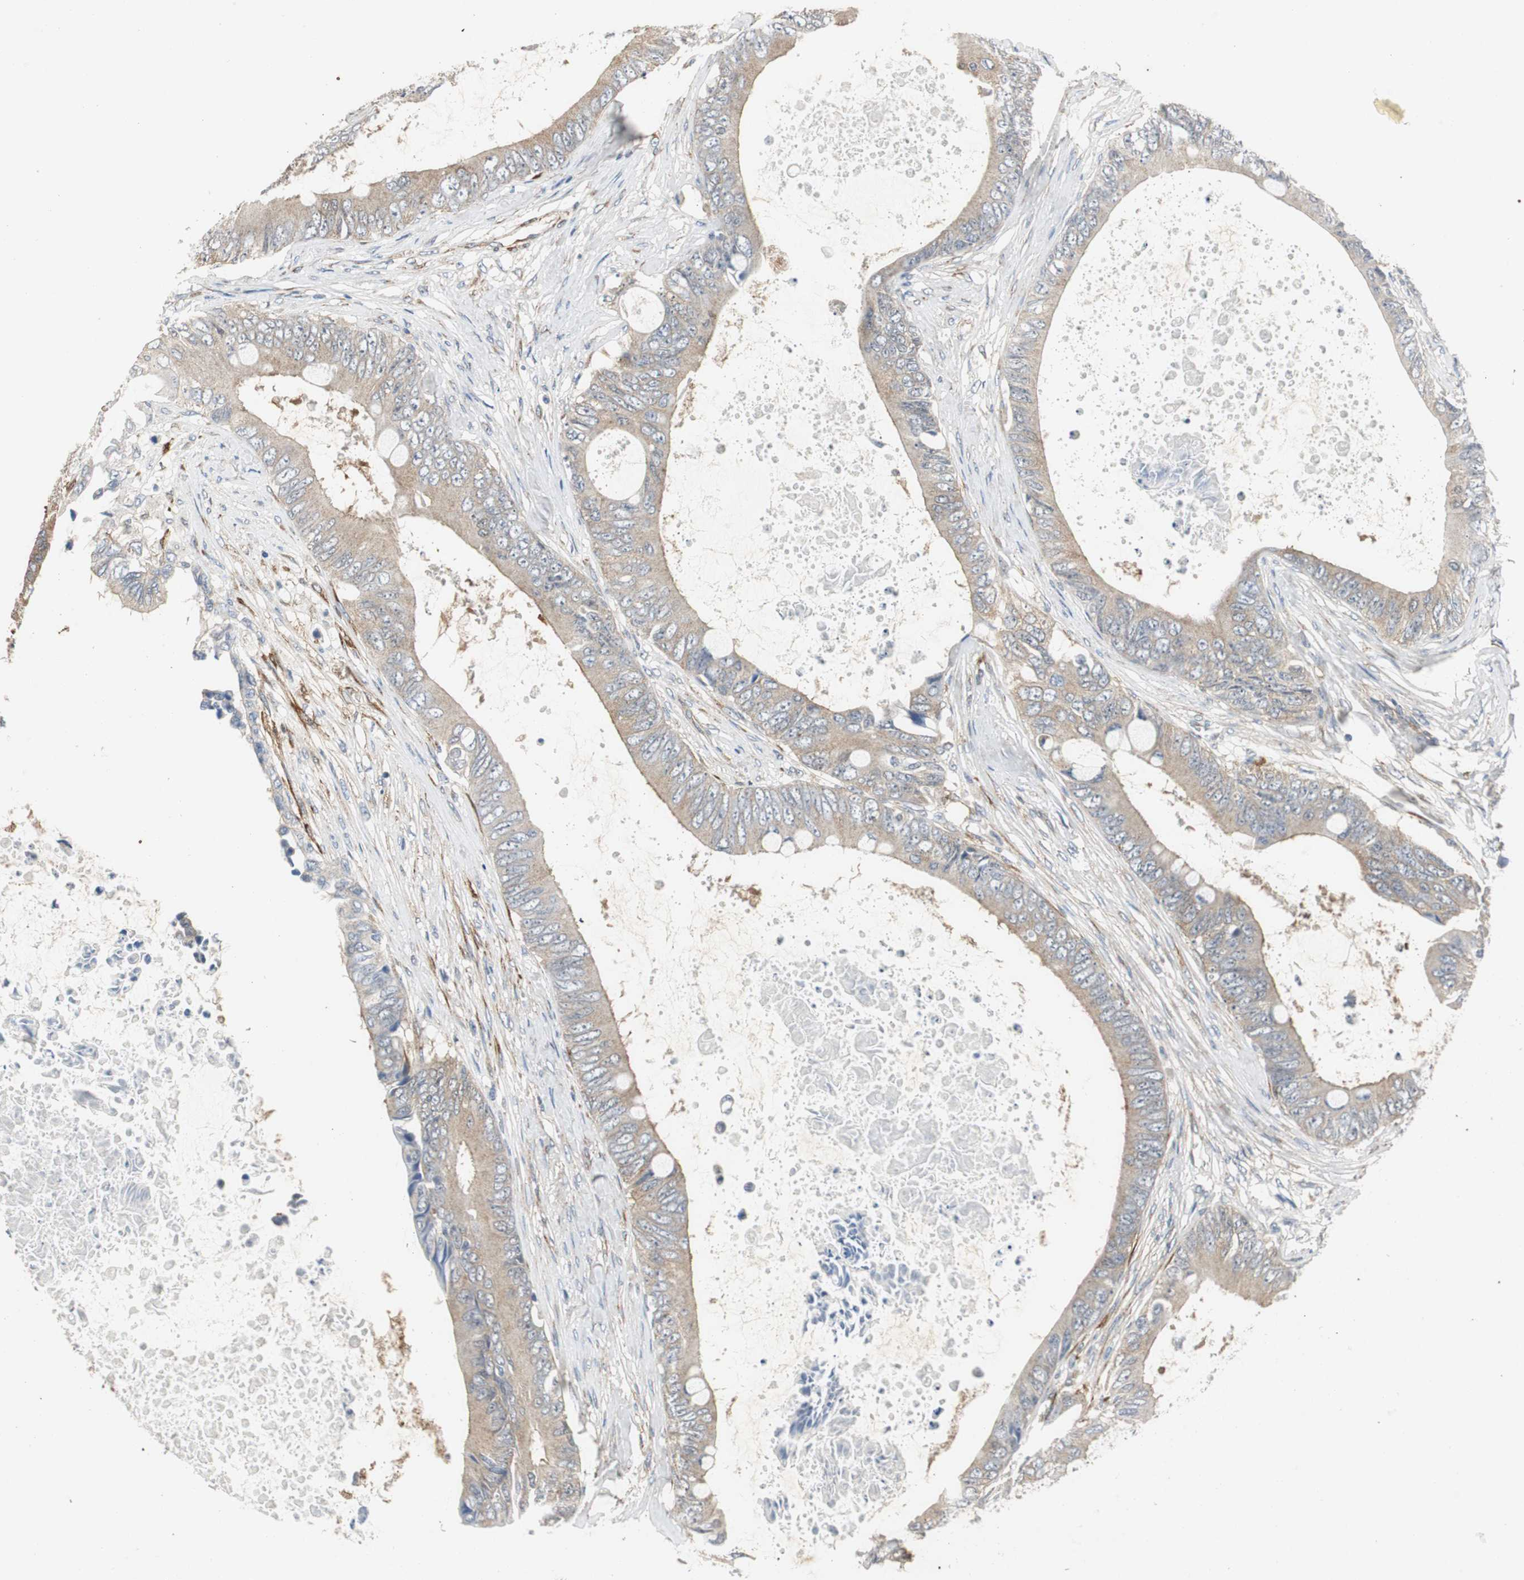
{"staining": {"intensity": "weak", "quantity": ">75%", "location": "cytoplasmic/membranous"}, "tissue": "colorectal cancer", "cell_type": "Tumor cells", "image_type": "cancer", "snomed": [{"axis": "morphology", "description": "Normal tissue, NOS"}, {"axis": "morphology", "description": "Adenocarcinoma, NOS"}, {"axis": "topography", "description": "Rectum"}, {"axis": "topography", "description": "Peripheral nerve tissue"}], "caption": "Tumor cells display low levels of weak cytoplasmic/membranous staining in about >75% of cells in colorectal cancer.", "gene": "ISCU", "patient": {"sex": "female", "age": 77}}